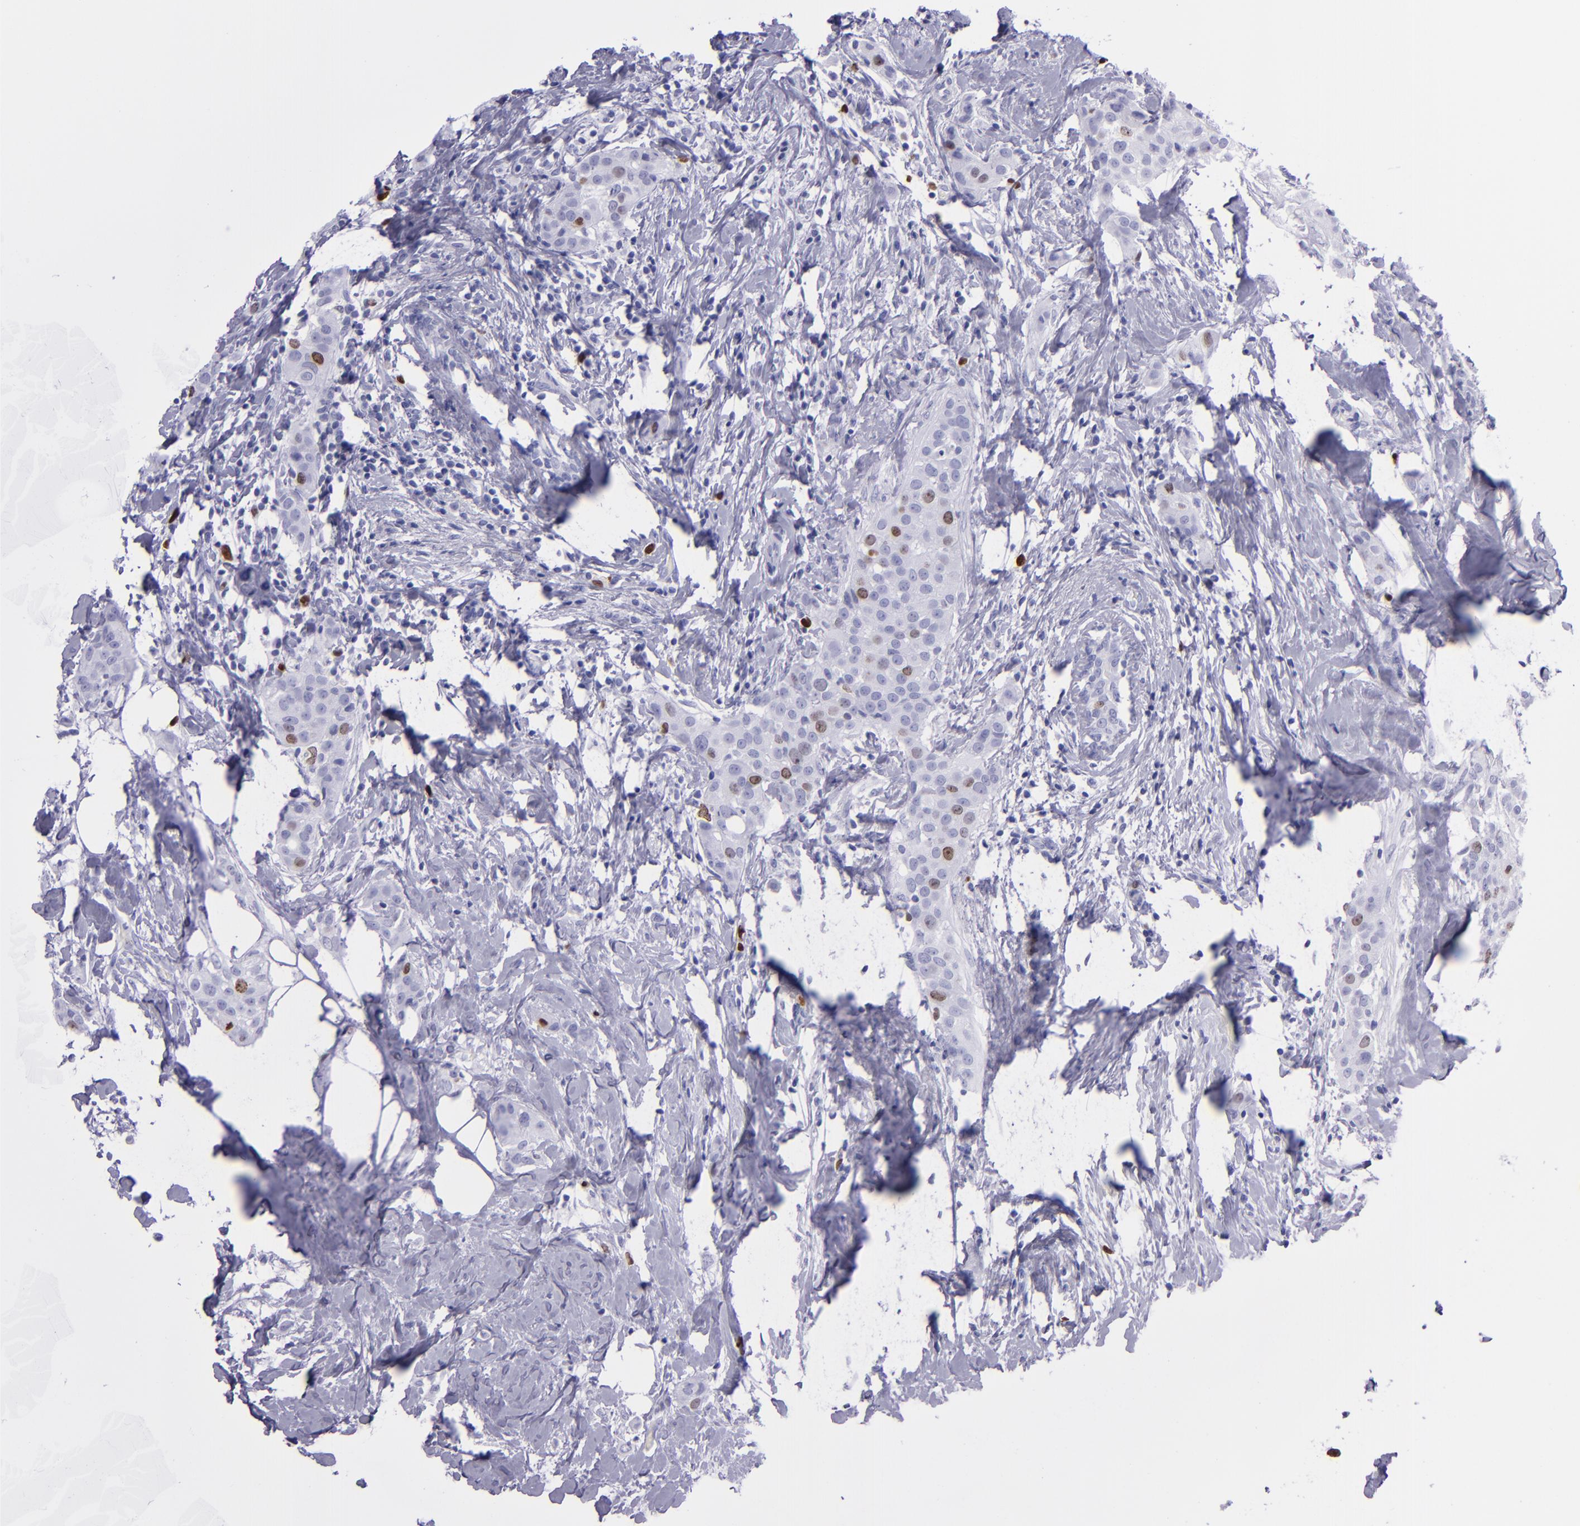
{"staining": {"intensity": "strong", "quantity": "<25%", "location": "nuclear"}, "tissue": "breast cancer", "cell_type": "Tumor cells", "image_type": "cancer", "snomed": [{"axis": "morphology", "description": "Duct carcinoma"}, {"axis": "topography", "description": "Breast"}], "caption": "A brown stain highlights strong nuclear staining of a protein in breast cancer (infiltrating ductal carcinoma) tumor cells.", "gene": "TOP2A", "patient": {"sex": "female", "age": 45}}